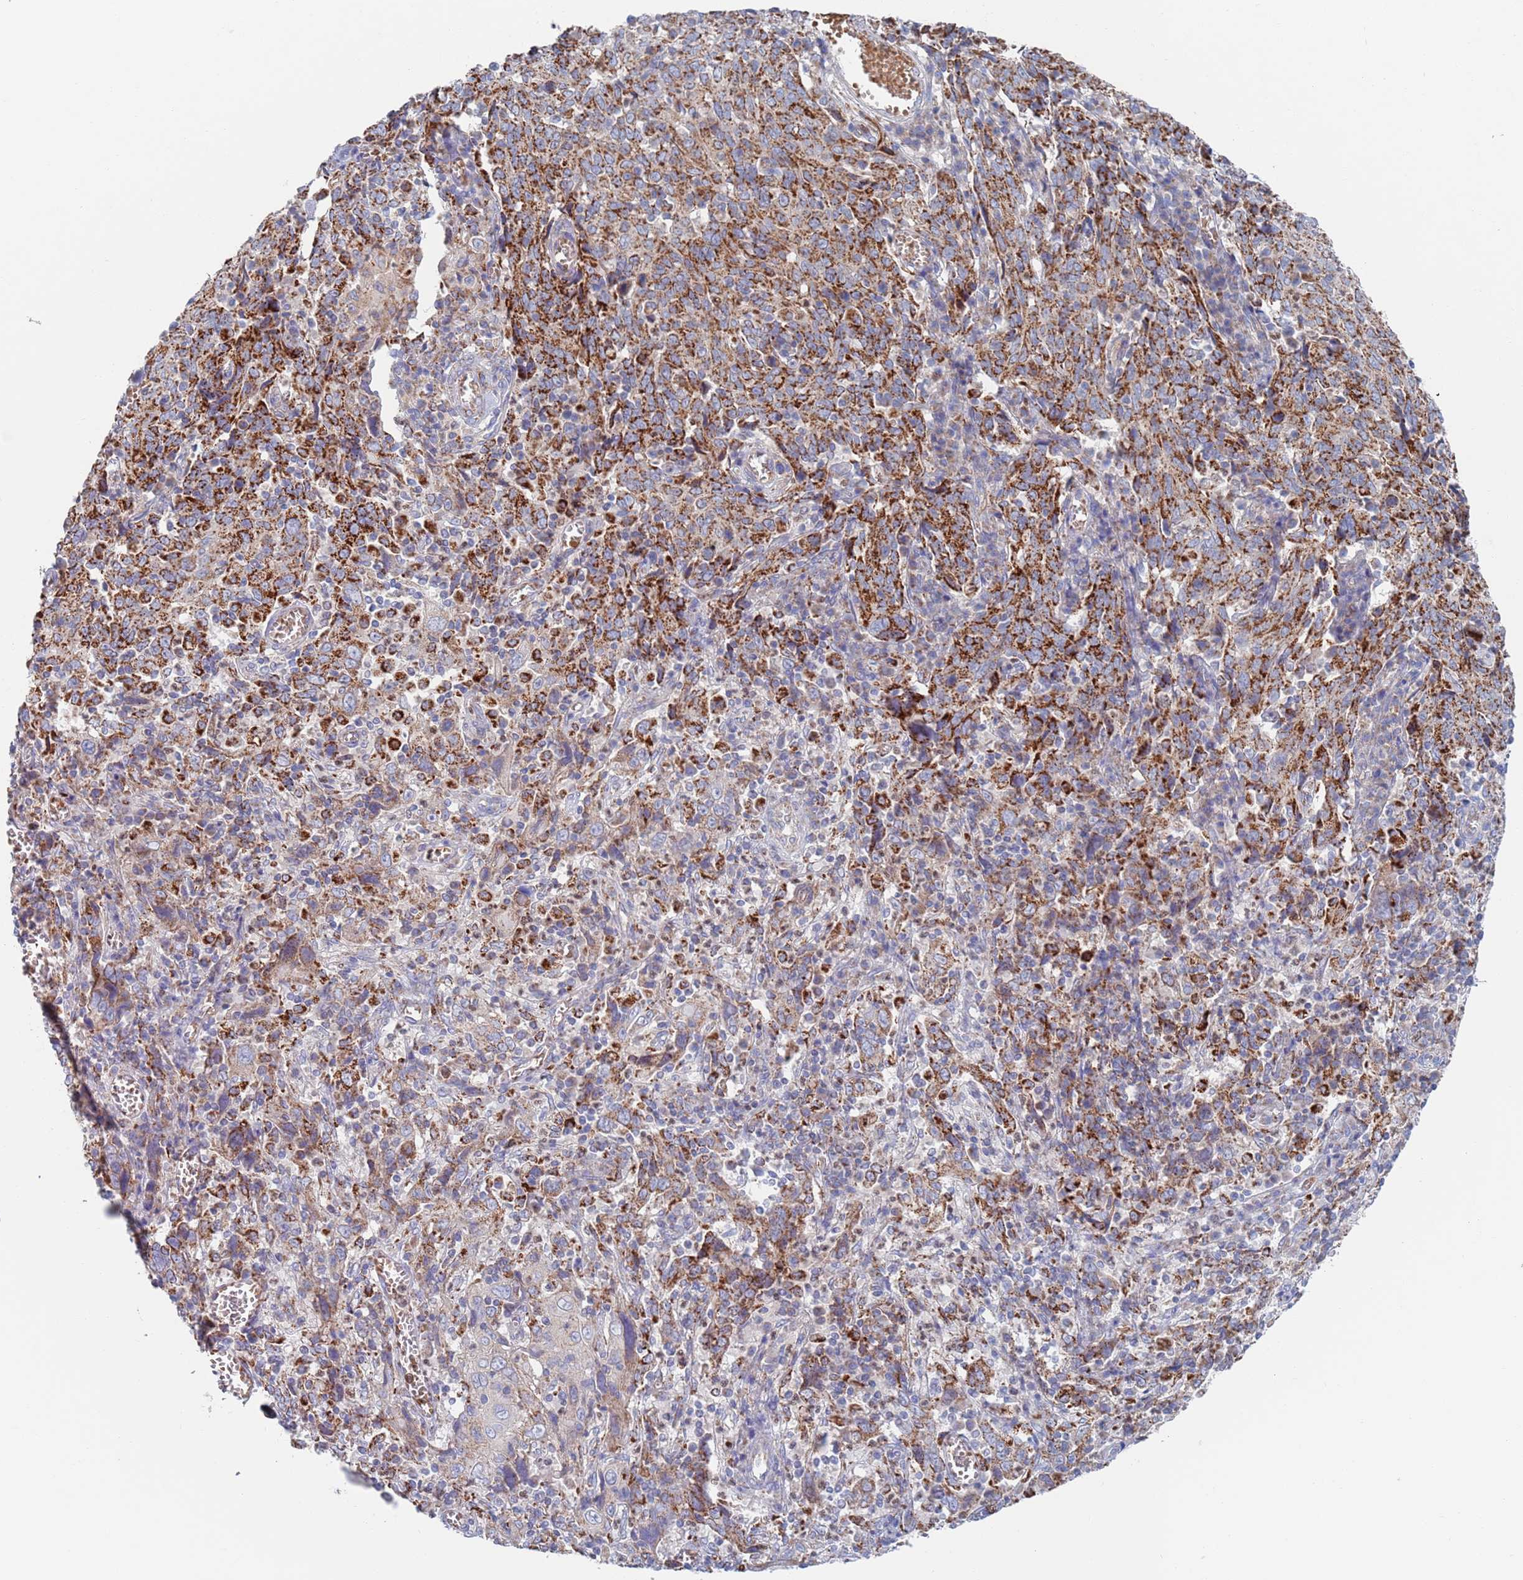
{"staining": {"intensity": "strong", "quantity": "25%-75%", "location": "cytoplasmic/membranous"}, "tissue": "cervical cancer", "cell_type": "Tumor cells", "image_type": "cancer", "snomed": [{"axis": "morphology", "description": "Squamous cell carcinoma, NOS"}, {"axis": "topography", "description": "Cervix"}], "caption": "An image of human cervical cancer (squamous cell carcinoma) stained for a protein displays strong cytoplasmic/membranous brown staining in tumor cells. (DAB = brown stain, brightfield microscopy at high magnification).", "gene": "CHCHD6", "patient": {"sex": "female", "age": 46}}